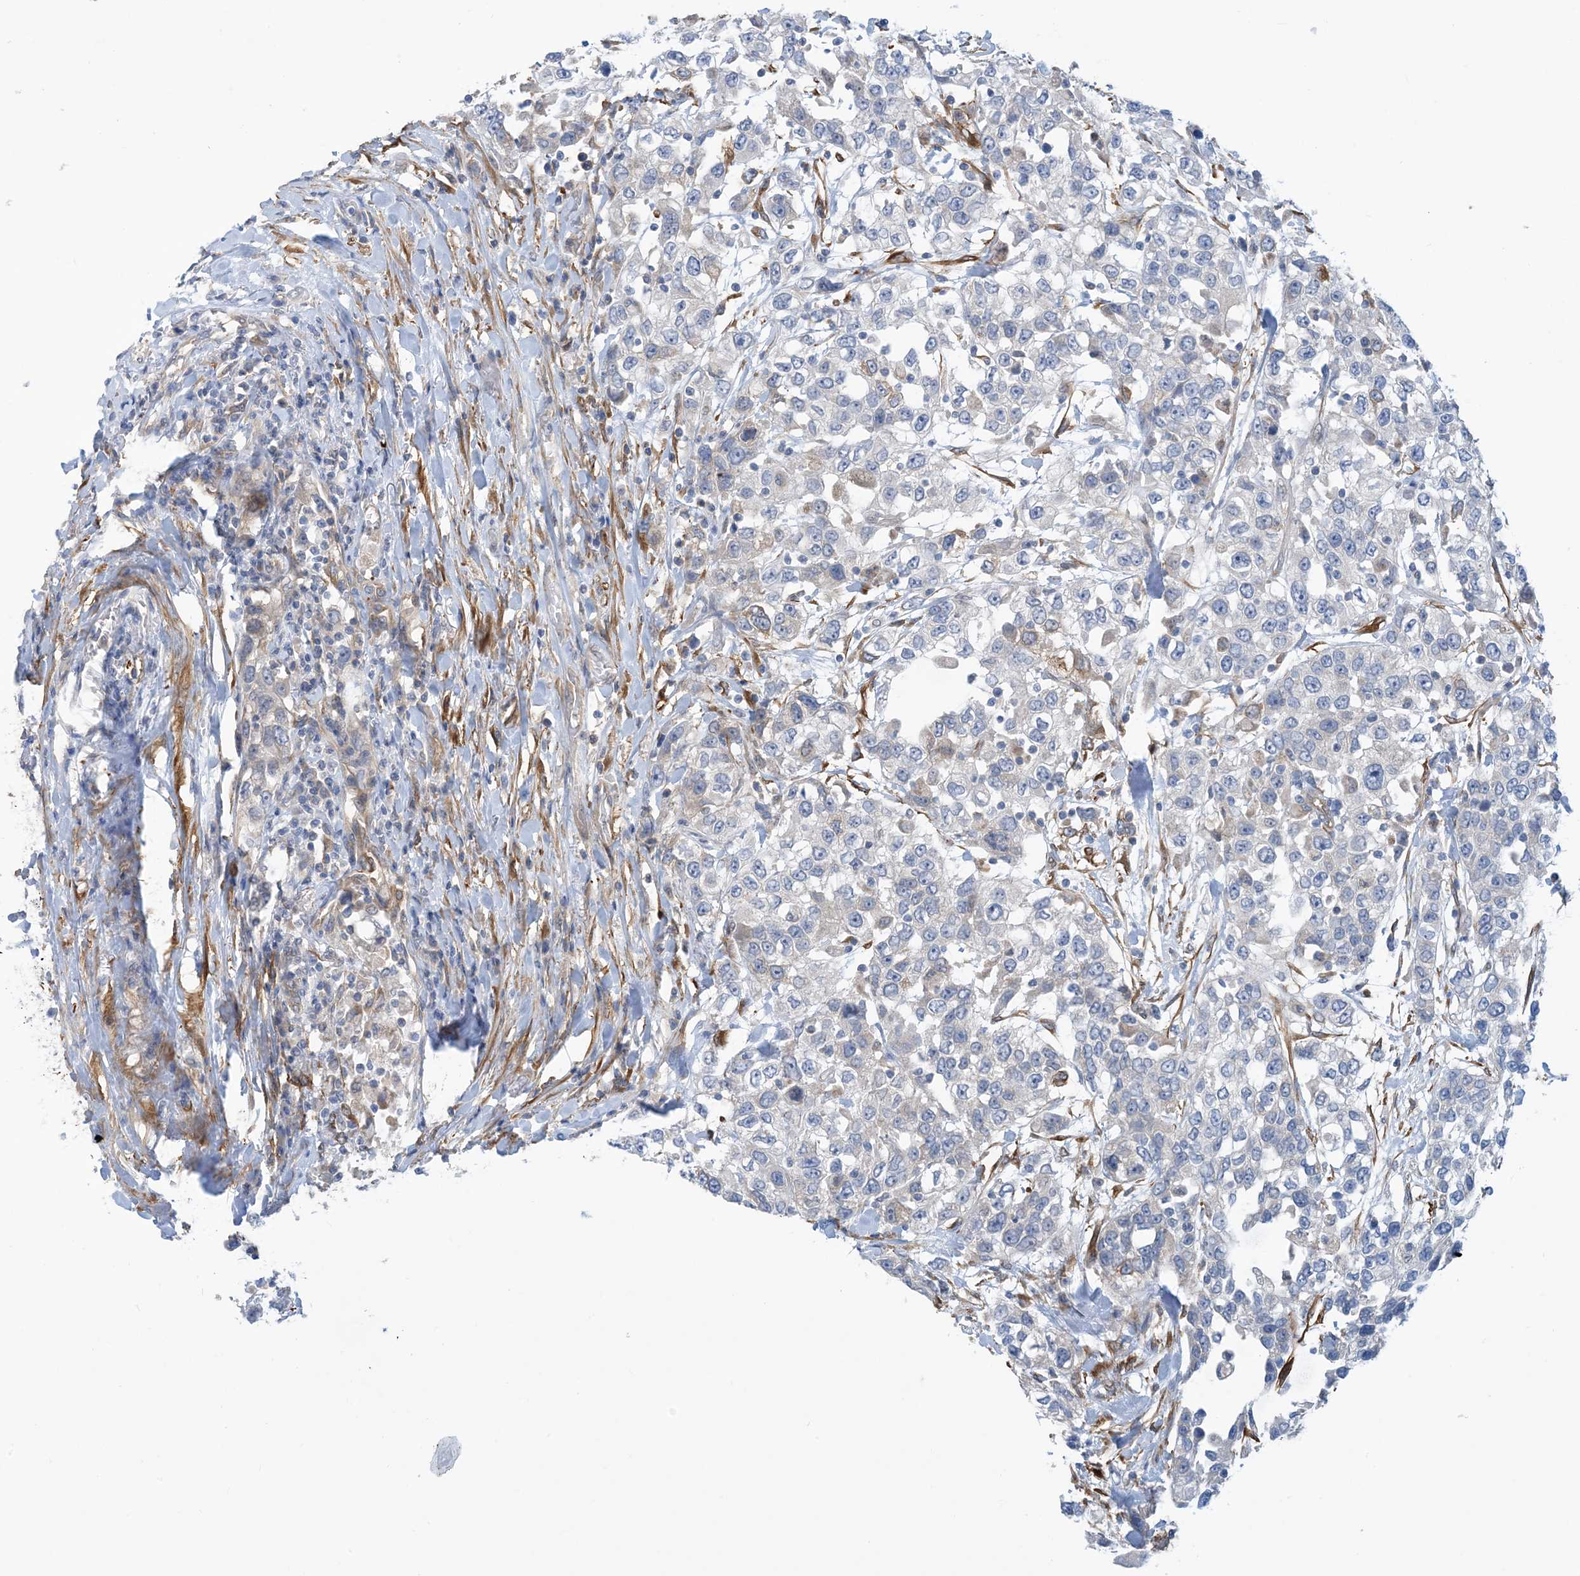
{"staining": {"intensity": "negative", "quantity": "none", "location": "none"}, "tissue": "urothelial cancer", "cell_type": "Tumor cells", "image_type": "cancer", "snomed": [{"axis": "morphology", "description": "Urothelial carcinoma, High grade"}, {"axis": "topography", "description": "Urinary bladder"}], "caption": "DAB (3,3'-diaminobenzidine) immunohistochemical staining of human urothelial cancer exhibits no significant positivity in tumor cells. Brightfield microscopy of immunohistochemistry (IHC) stained with DAB (brown) and hematoxylin (blue), captured at high magnification.", "gene": "EIF2A", "patient": {"sex": "female", "age": 80}}